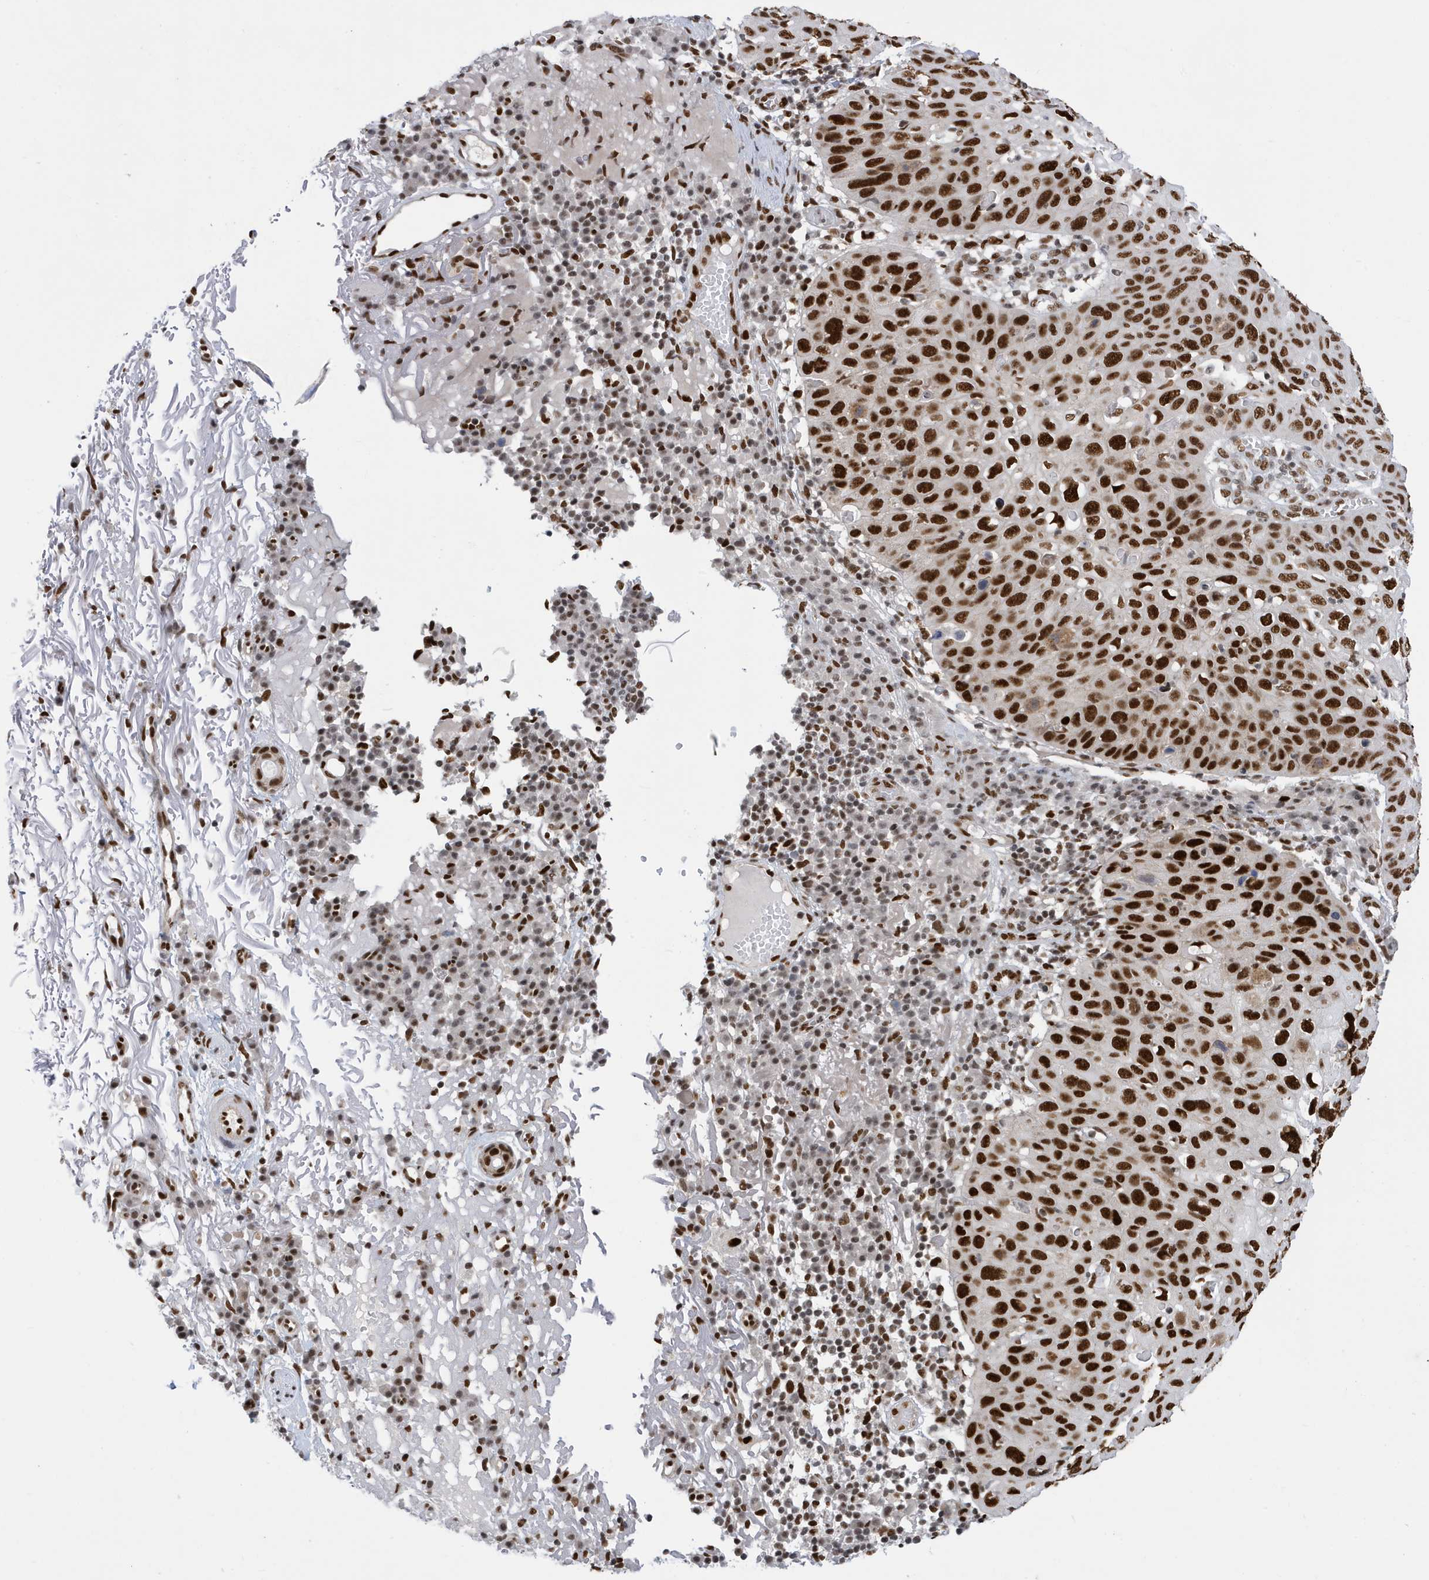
{"staining": {"intensity": "strong", "quantity": ">75%", "location": "nuclear"}, "tissue": "skin cancer", "cell_type": "Tumor cells", "image_type": "cancer", "snomed": [{"axis": "morphology", "description": "Squamous cell carcinoma, NOS"}, {"axis": "topography", "description": "Skin"}], "caption": "Protein staining of squamous cell carcinoma (skin) tissue demonstrates strong nuclear expression in about >75% of tumor cells.", "gene": "PCYT1A", "patient": {"sex": "female", "age": 90}}